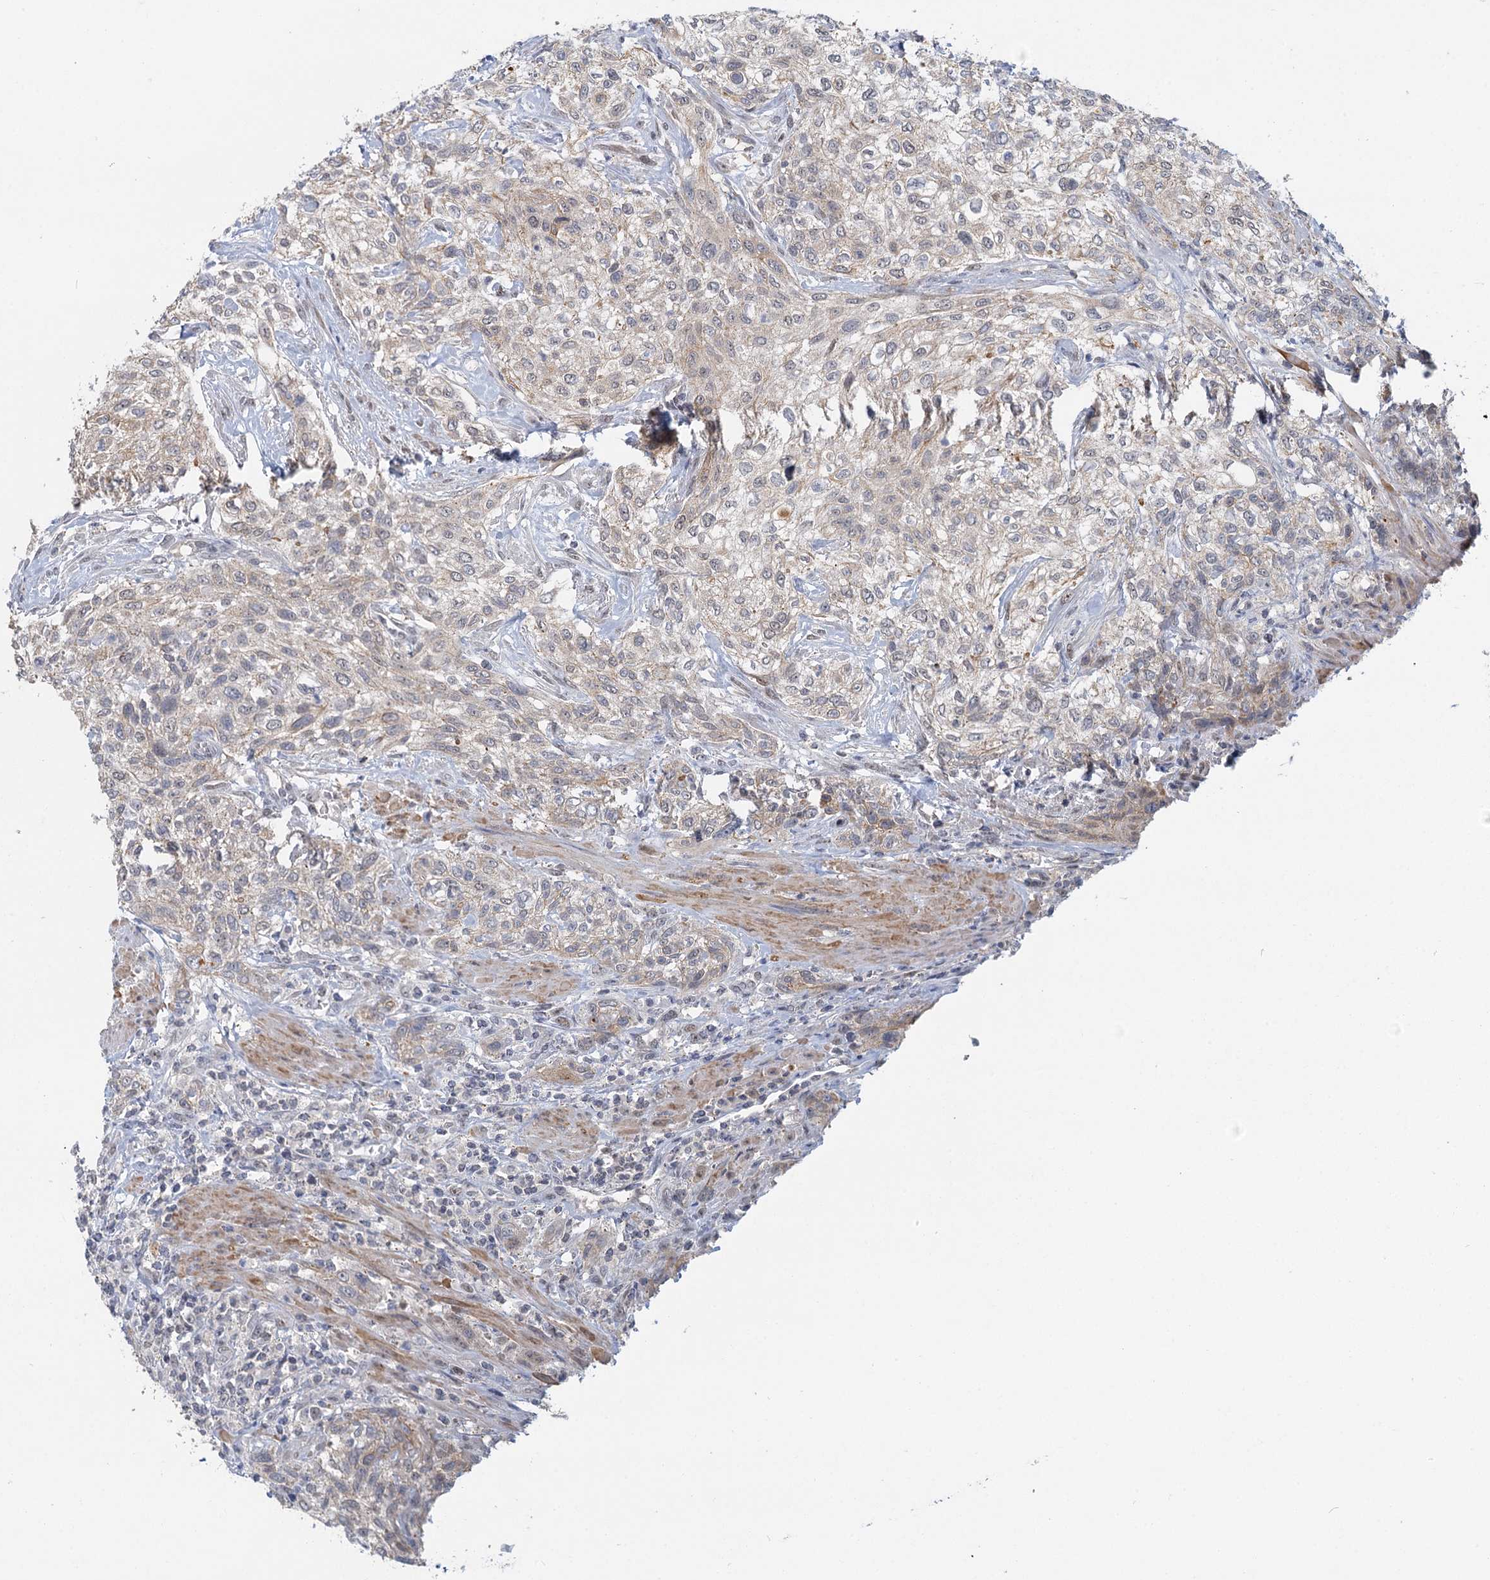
{"staining": {"intensity": "weak", "quantity": "<25%", "location": "cytoplasmic/membranous"}, "tissue": "urothelial cancer", "cell_type": "Tumor cells", "image_type": "cancer", "snomed": [{"axis": "morphology", "description": "Normal tissue, NOS"}, {"axis": "morphology", "description": "Urothelial carcinoma, NOS"}, {"axis": "topography", "description": "Urinary bladder"}, {"axis": "topography", "description": "Peripheral nerve tissue"}], "caption": "The immunohistochemistry (IHC) photomicrograph has no significant expression in tumor cells of urothelial cancer tissue. (Immunohistochemistry (ihc), brightfield microscopy, high magnification).", "gene": "GPATCH11", "patient": {"sex": "male", "age": 35}}